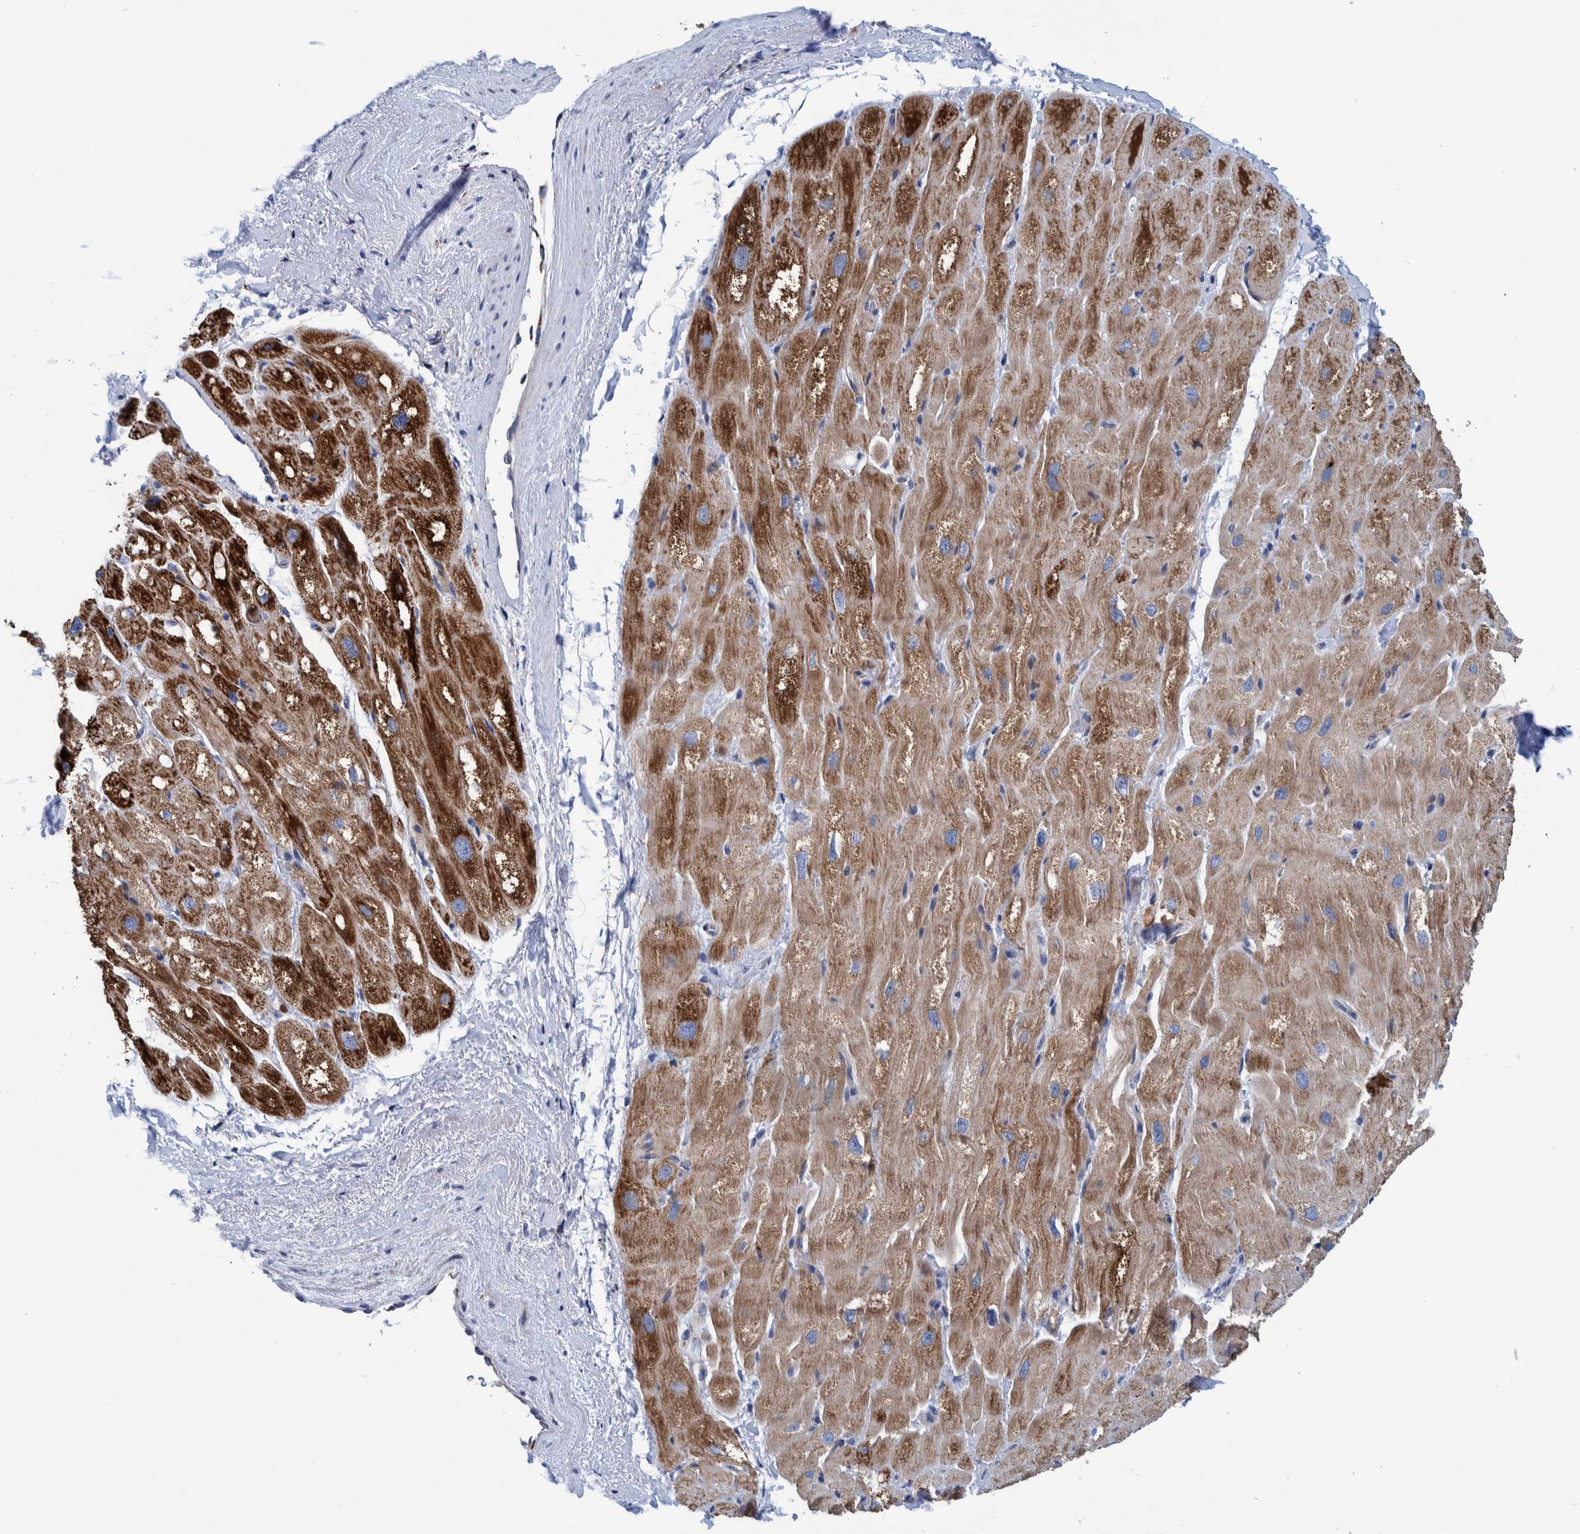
{"staining": {"intensity": "strong", "quantity": ">75%", "location": "cytoplasmic/membranous"}, "tissue": "heart muscle", "cell_type": "Cardiomyocytes", "image_type": "normal", "snomed": [{"axis": "morphology", "description": "Normal tissue, NOS"}, {"axis": "topography", "description": "Heart"}], "caption": "Strong cytoplasmic/membranous expression is seen in about >75% of cardiomyocytes in unremarkable heart muscle.", "gene": "BZW2", "patient": {"sex": "male", "age": 49}}